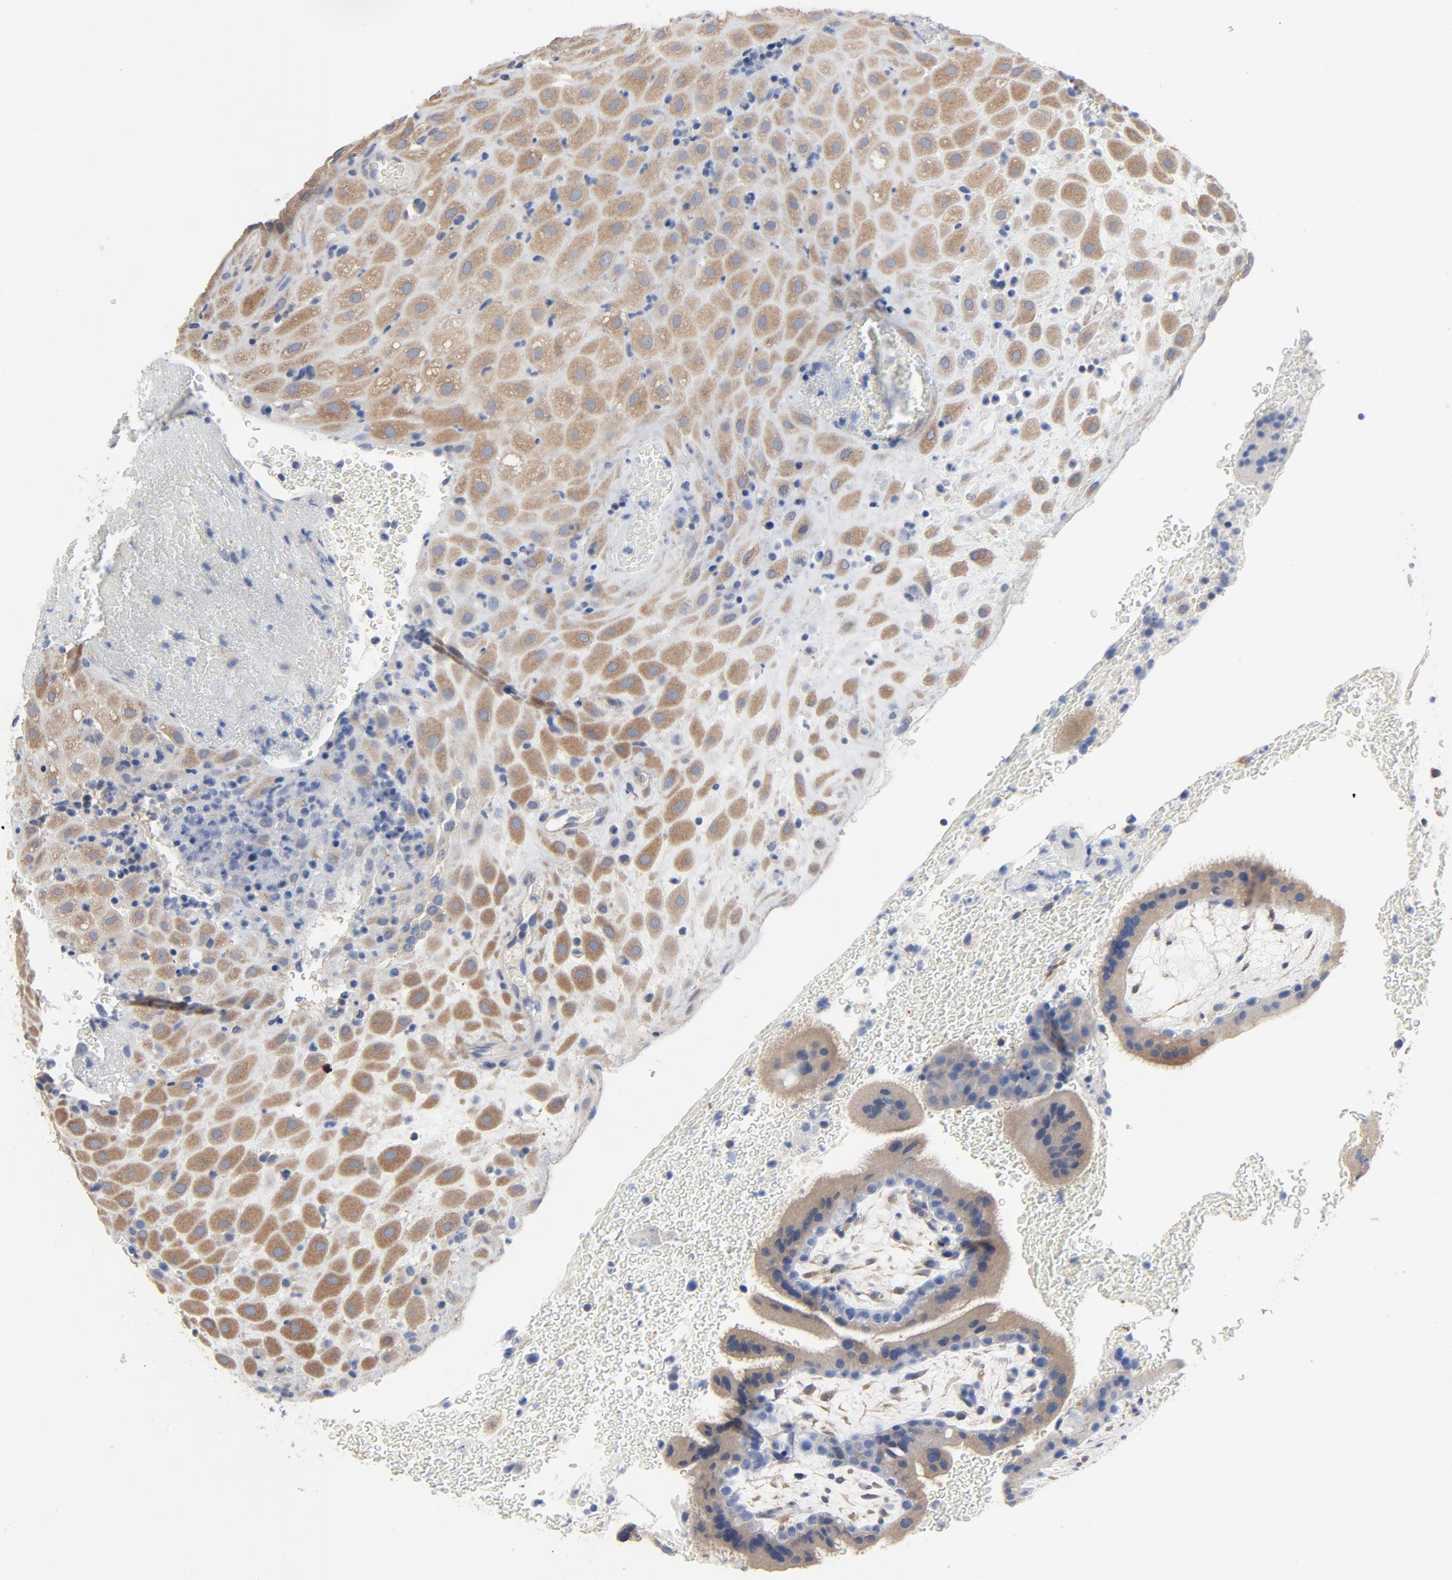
{"staining": {"intensity": "moderate", "quantity": ">75%", "location": "cytoplasmic/membranous"}, "tissue": "placenta", "cell_type": "Decidual cells", "image_type": "normal", "snomed": [{"axis": "morphology", "description": "Normal tissue, NOS"}, {"axis": "topography", "description": "Placenta"}], "caption": "This is a photomicrograph of immunohistochemistry staining of normal placenta, which shows moderate positivity in the cytoplasmic/membranous of decidual cells.", "gene": "DYNLT3", "patient": {"sex": "female", "age": 19}}